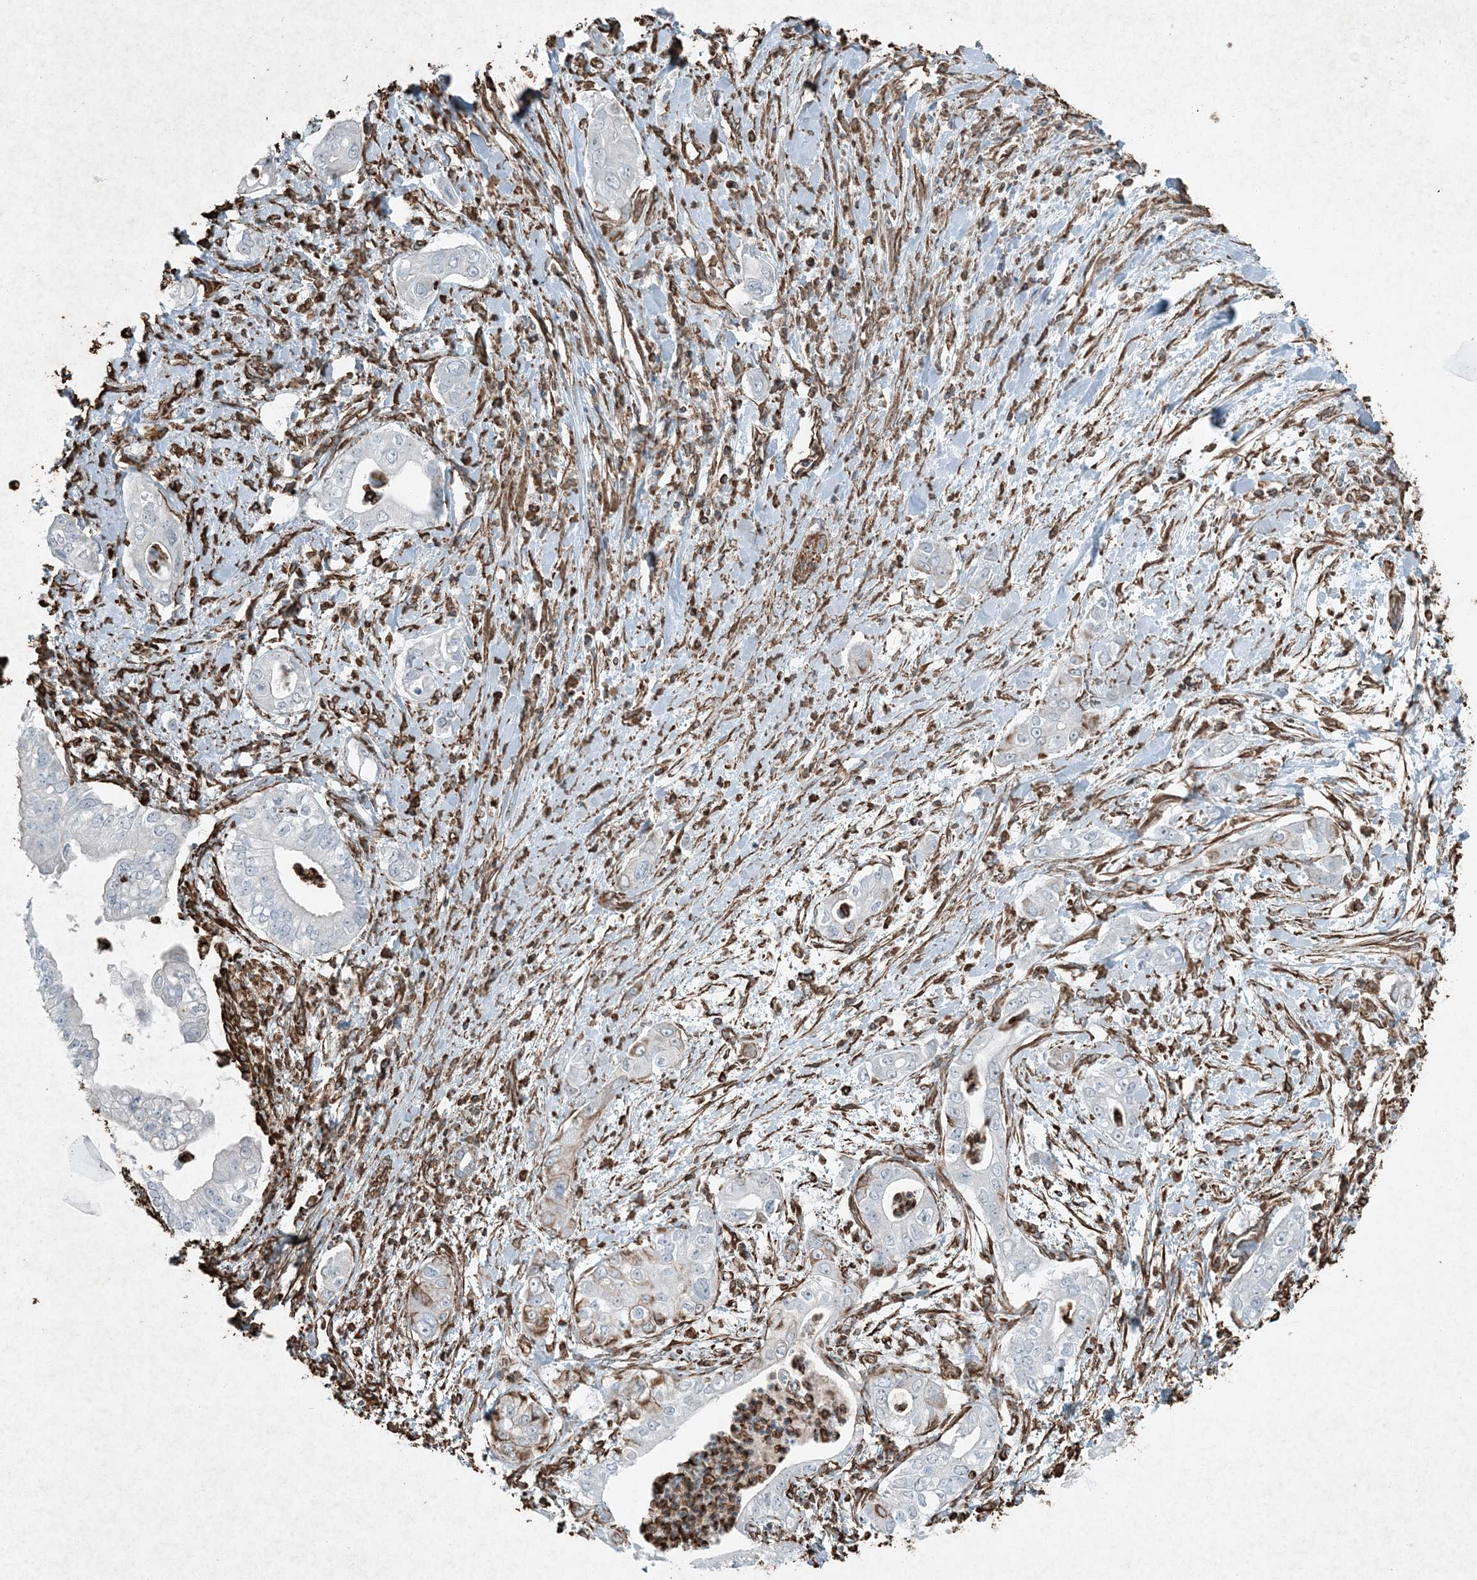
{"staining": {"intensity": "negative", "quantity": "none", "location": "none"}, "tissue": "pancreatic cancer", "cell_type": "Tumor cells", "image_type": "cancer", "snomed": [{"axis": "morphology", "description": "Adenocarcinoma, NOS"}, {"axis": "topography", "description": "Pancreas"}], "caption": "A histopathology image of pancreatic adenocarcinoma stained for a protein demonstrates no brown staining in tumor cells. Brightfield microscopy of immunohistochemistry (IHC) stained with DAB (3,3'-diaminobenzidine) (brown) and hematoxylin (blue), captured at high magnification.", "gene": "RYK", "patient": {"sex": "female", "age": 78}}